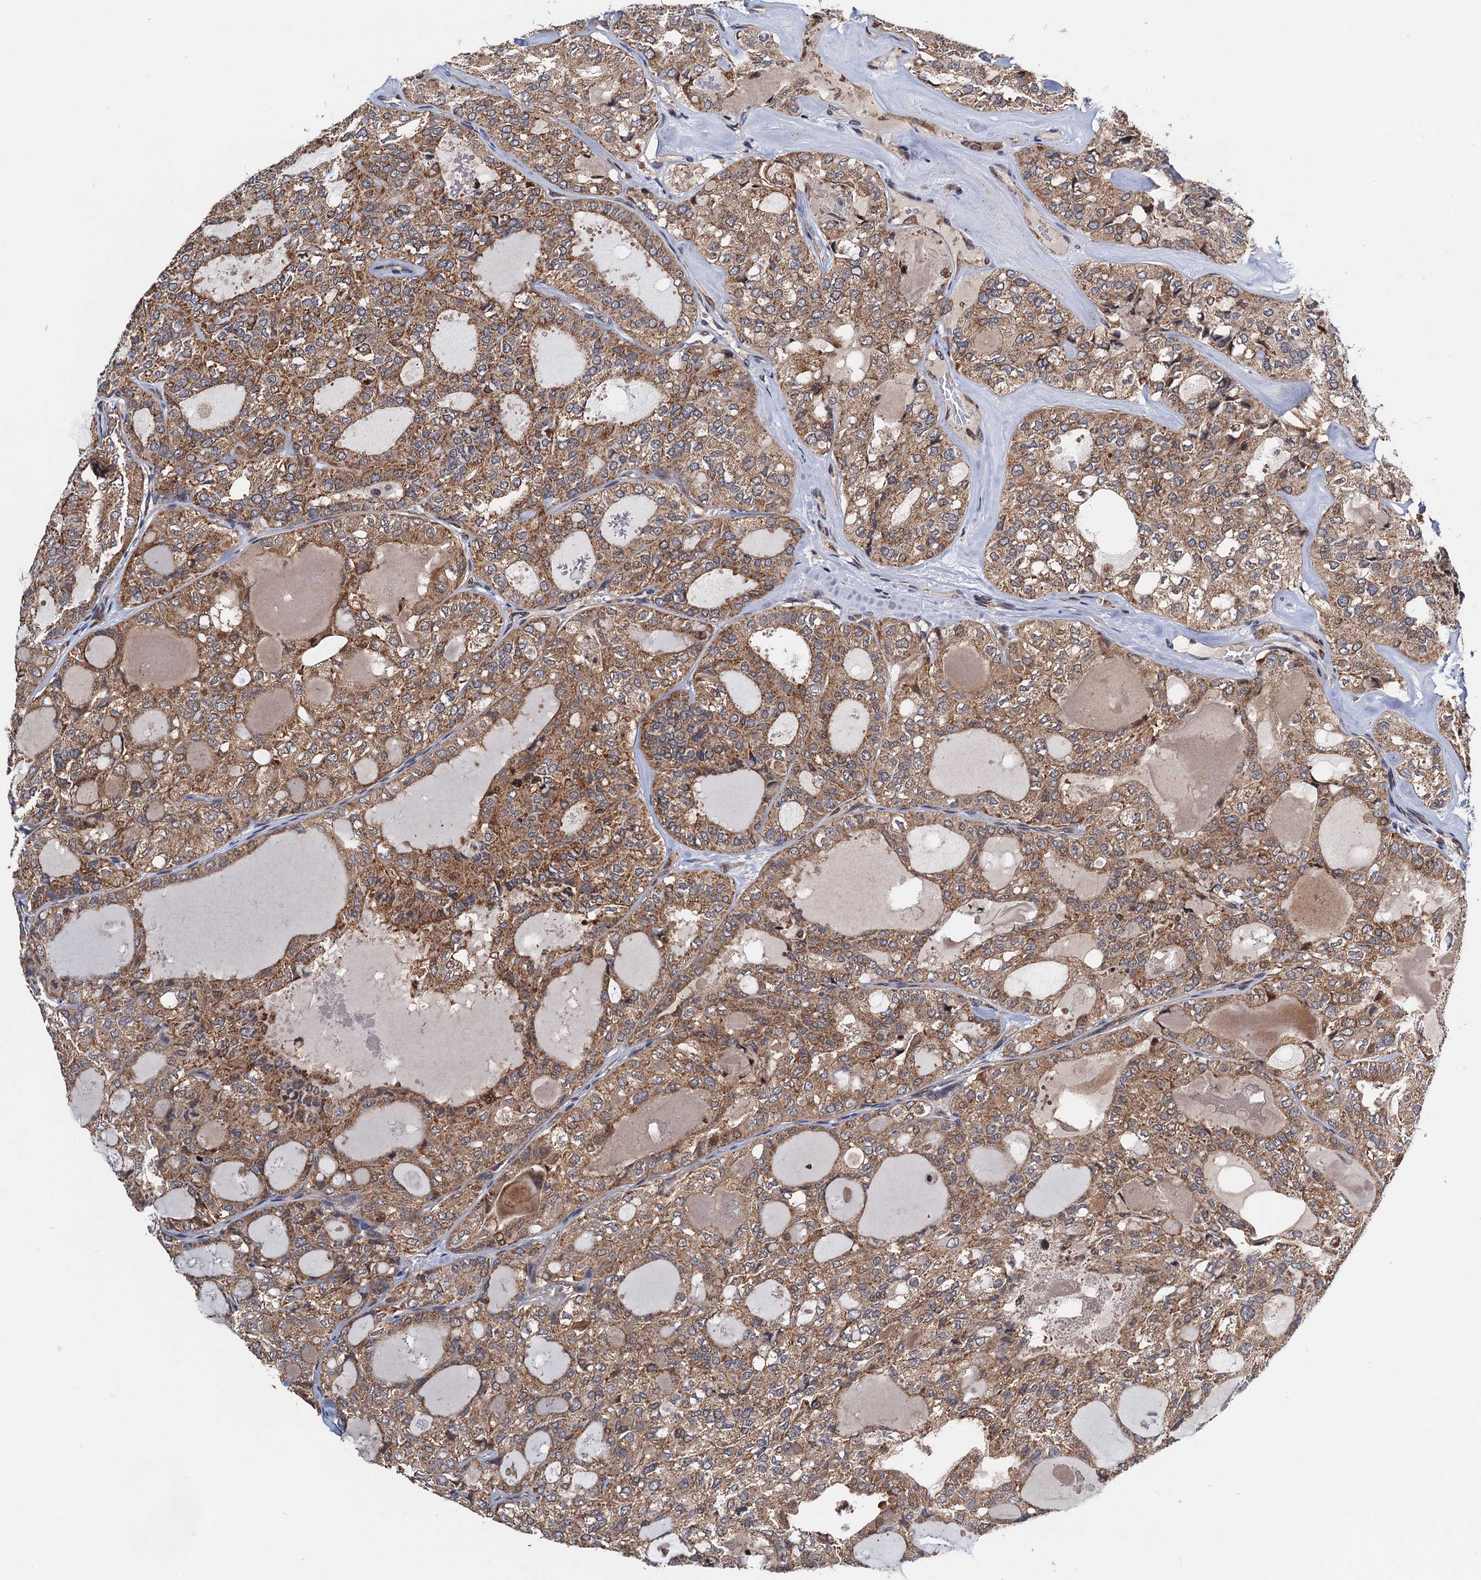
{"staining": {"intensity": "moderate", "quantity": ">75%", "location": "cytoplasmic/membranous"}, "tissue": "thyroid cancer", "cell_type": "Tumor cells", "image_type": "cancer", "snomed": [{"axis": "morphology", "description": "Follicular adenoma carcinoma, NOS"}, {"axis": "topography", "description": "Thyroid gland"}], "caption": "A high-resolution image shows immunohistochemistry staining of thyroid cancer, which exhibits moderate cytoplasmic/membranous positivity in about >75% of tumor cells.", "gene": "NAA16", "patient": {"sex": "male", "age": 75}}